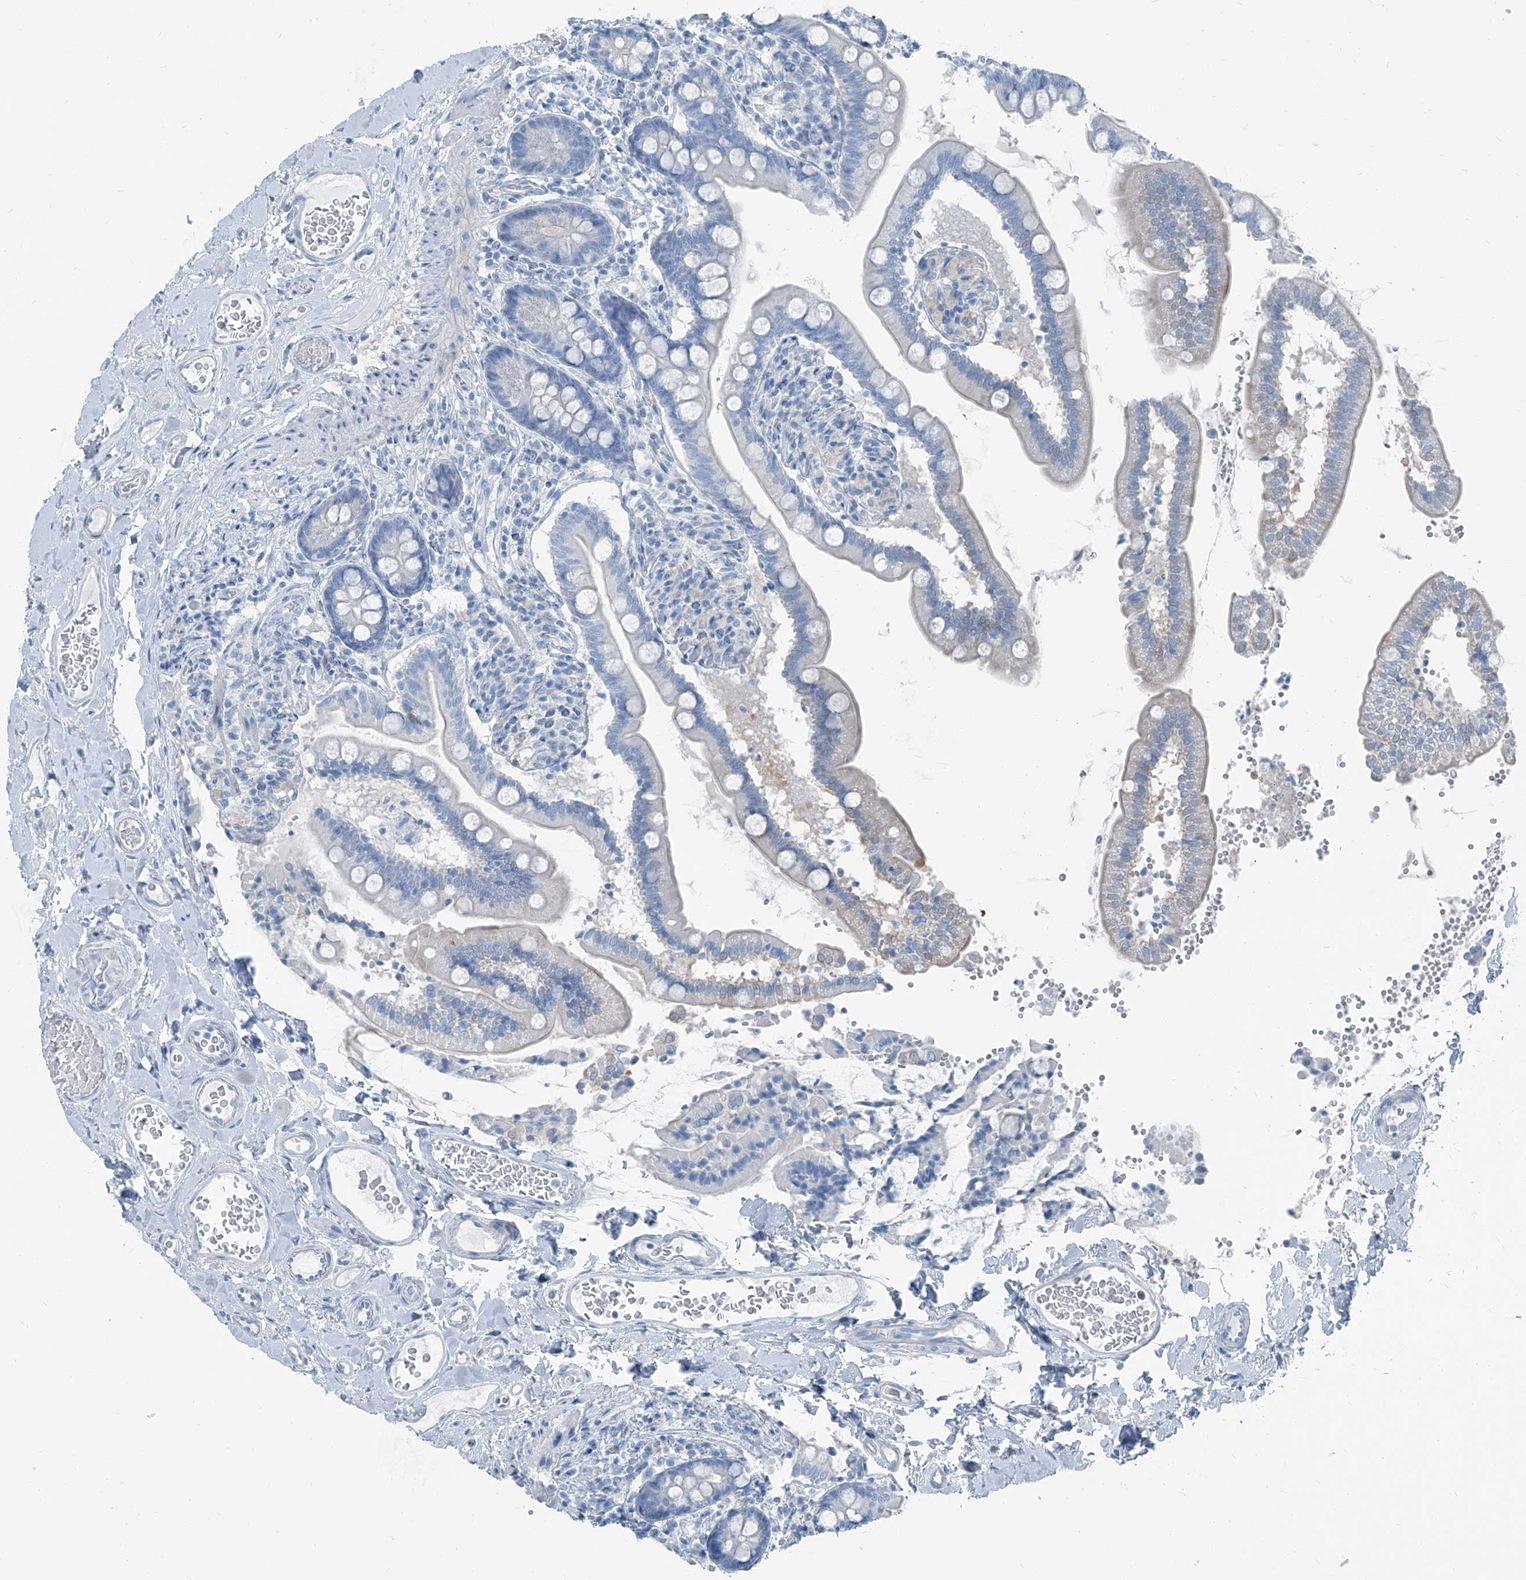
{"staining": {"intensity": "negative", "quantity": "none", "location": "none"}, "tissue": "small intestine", "cell_type": "Glandular cells", "image_type": "normal", "snomed": [{"axis": "morphology", "description": "Normal tissue, NOS"}, {"axis": "topography", "description": "Small intestine"}], "caption": "The histopathology image demonstrates no staining of glandular cells in benign small intestine. (DAB (3,3'-diaminobenzidine) immunohistochemistry (IHC) with hematoxylin counter stain).", "gene": "RGN", "patient": {"sex": "female", "age": 64}}